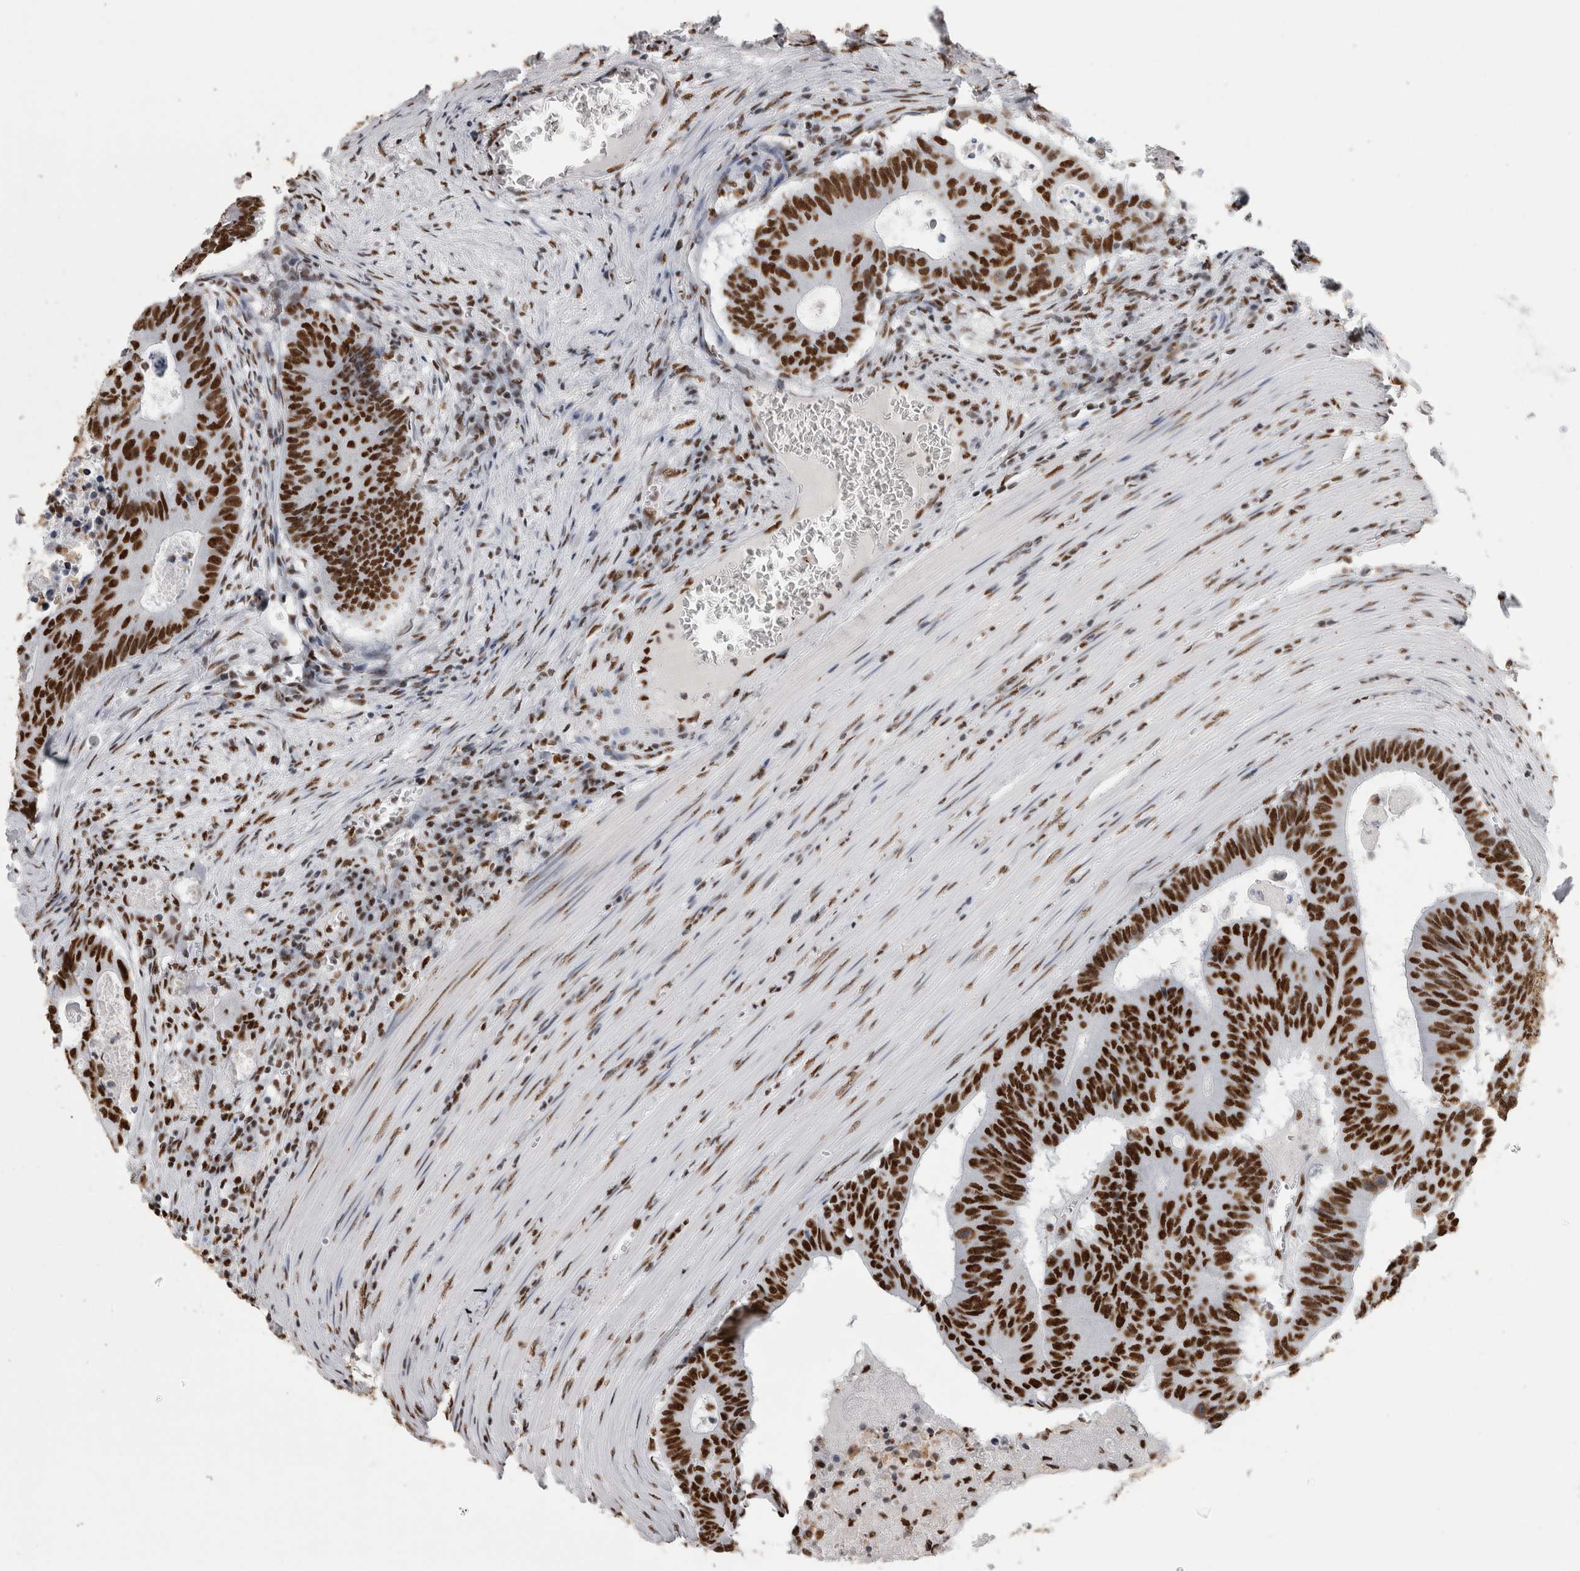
{"staining": {"intensity": "strong", "quantity": ">75%", "location": "nuclear"}, "tissue": "colorectal cancer", "cell_type": "Tumor cells", "image_type": "cancer", "snomed": [{"axis": "morphology", "description": "Adenocarcinoma, NOS"}, {"axis": "topography", "description": "Colon"}], "caption": "Immunohistochemical staining of human colorectal adenocarcinoma shows high levels of strong nuclear protein staining in about >75% of tumor cells. (IHC, brightfield microscopy, high magnification).", "gene": "ALPK3", "patient": {"sex": "male", "age": 87}}